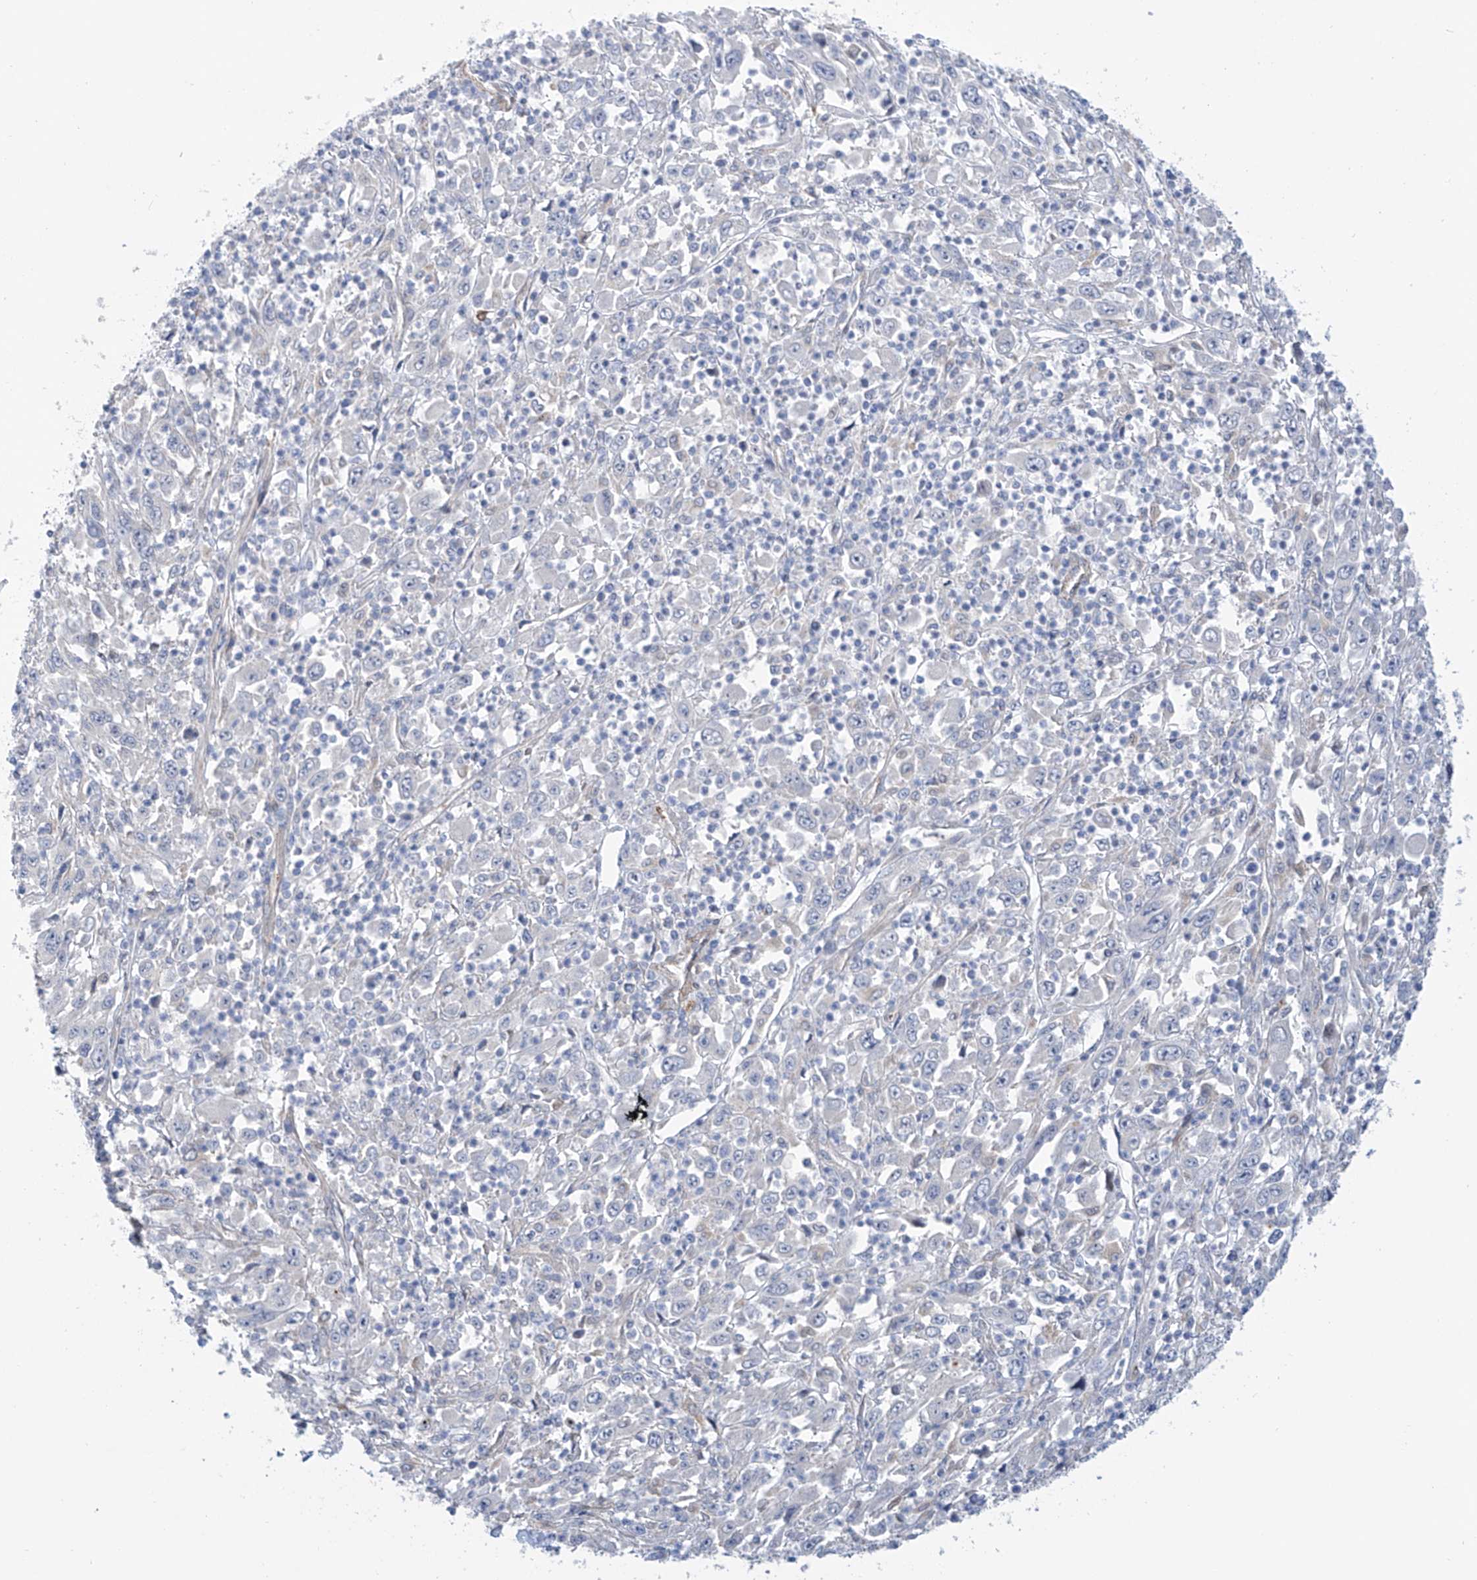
{"staining": {"intensity": "negative", "quantity": "none", "location": "none"}, "tissue": "melanoma", "cell_type": "Tumor cells", "image_type": "cancer", "snomed": [{"axis": "morphology", "description": "Malignant melanoma, Metastatic site"}, {"axis": "topography", "description": "Skin"}], "caption": "Immunohistochemical staining of melanoma exhibits no significant positivity in tumor cells.", "gene": "TNN", "patient": {"sex": "female", "age": 56}}